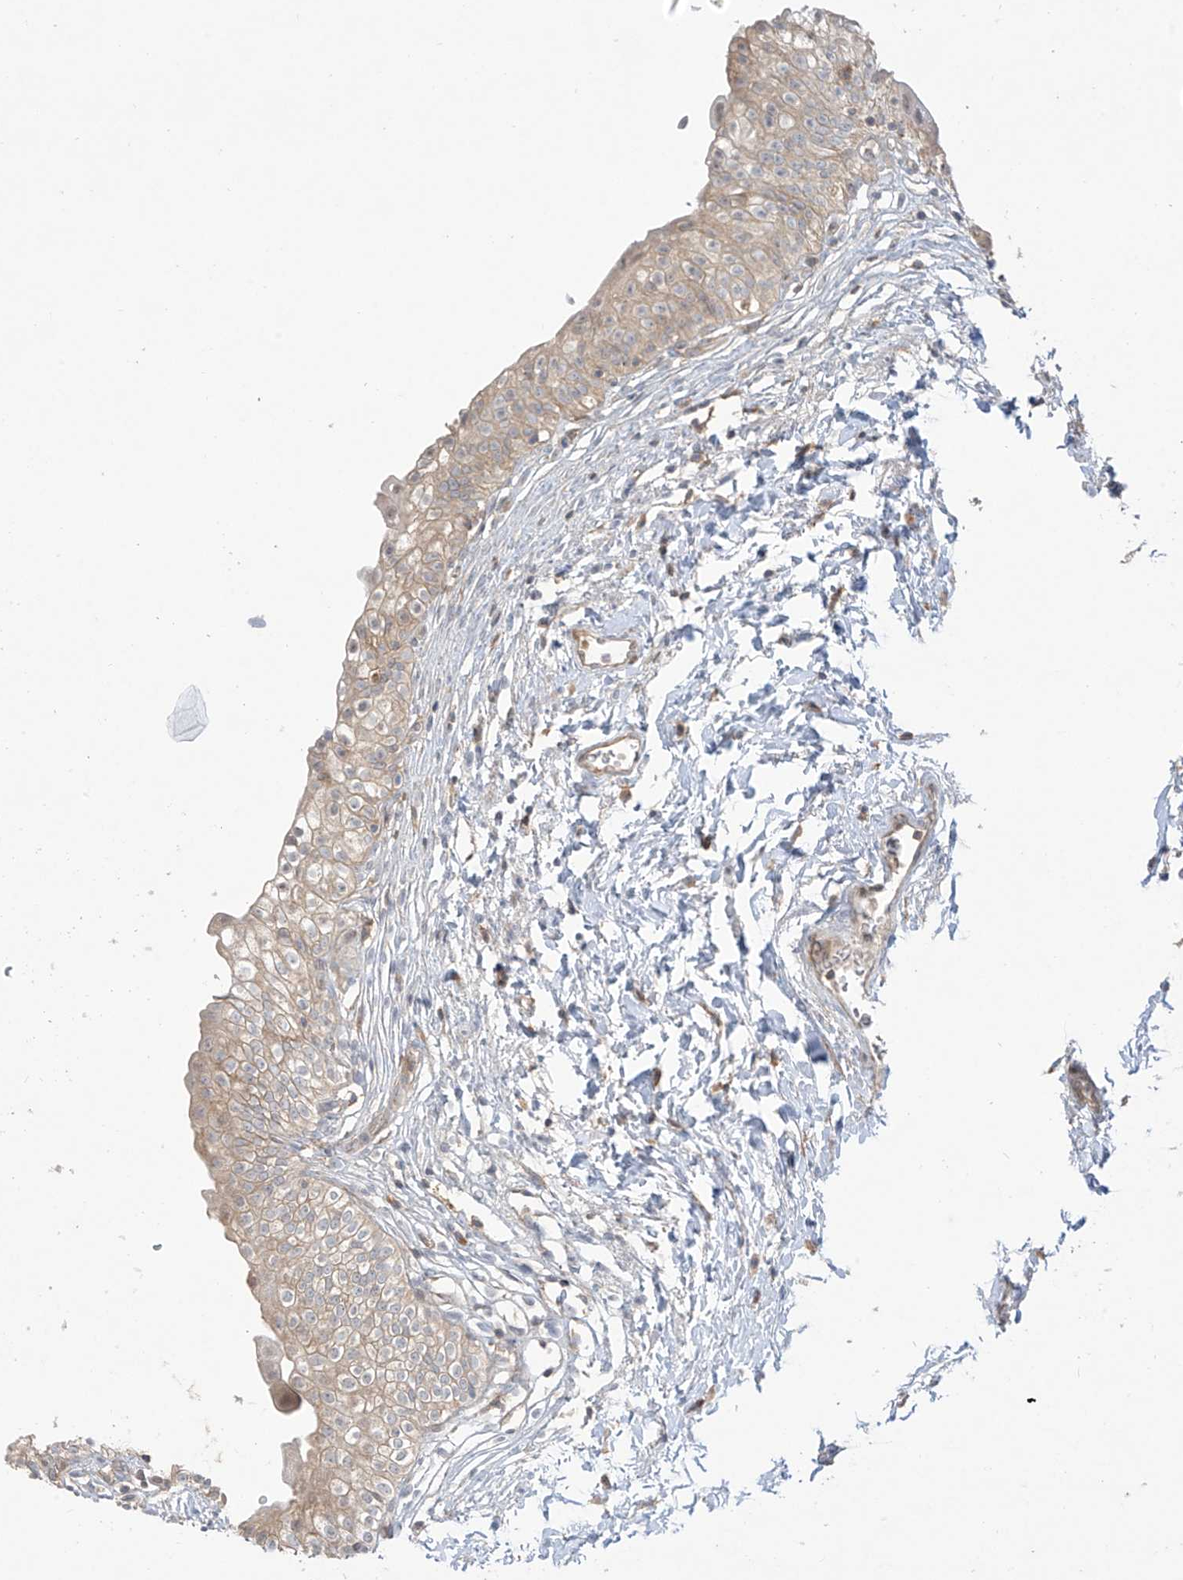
{"staining": {"intensity": "weak", "quantity": "25%-75%", "location": "cytoplasmic/membranous"}, "tissue": "urinary bladder", "cell_type": "Urothelial cells", "image_type": "normal", "snomed": [{"axis": "morphology", "description": "Normal tissue, NOS"}, {"axis": "topography", "description": "Urinary bladder"}], "caption": "The histopathology image displays immunohistochemical staining of benign urinary bladder. There is weak cytoplasmic/membranous expression is appreciated in about 25%-75% of urothelial cells.", "gene": "ANGEL2", "patient": {"sex": "male", "age": 55}}